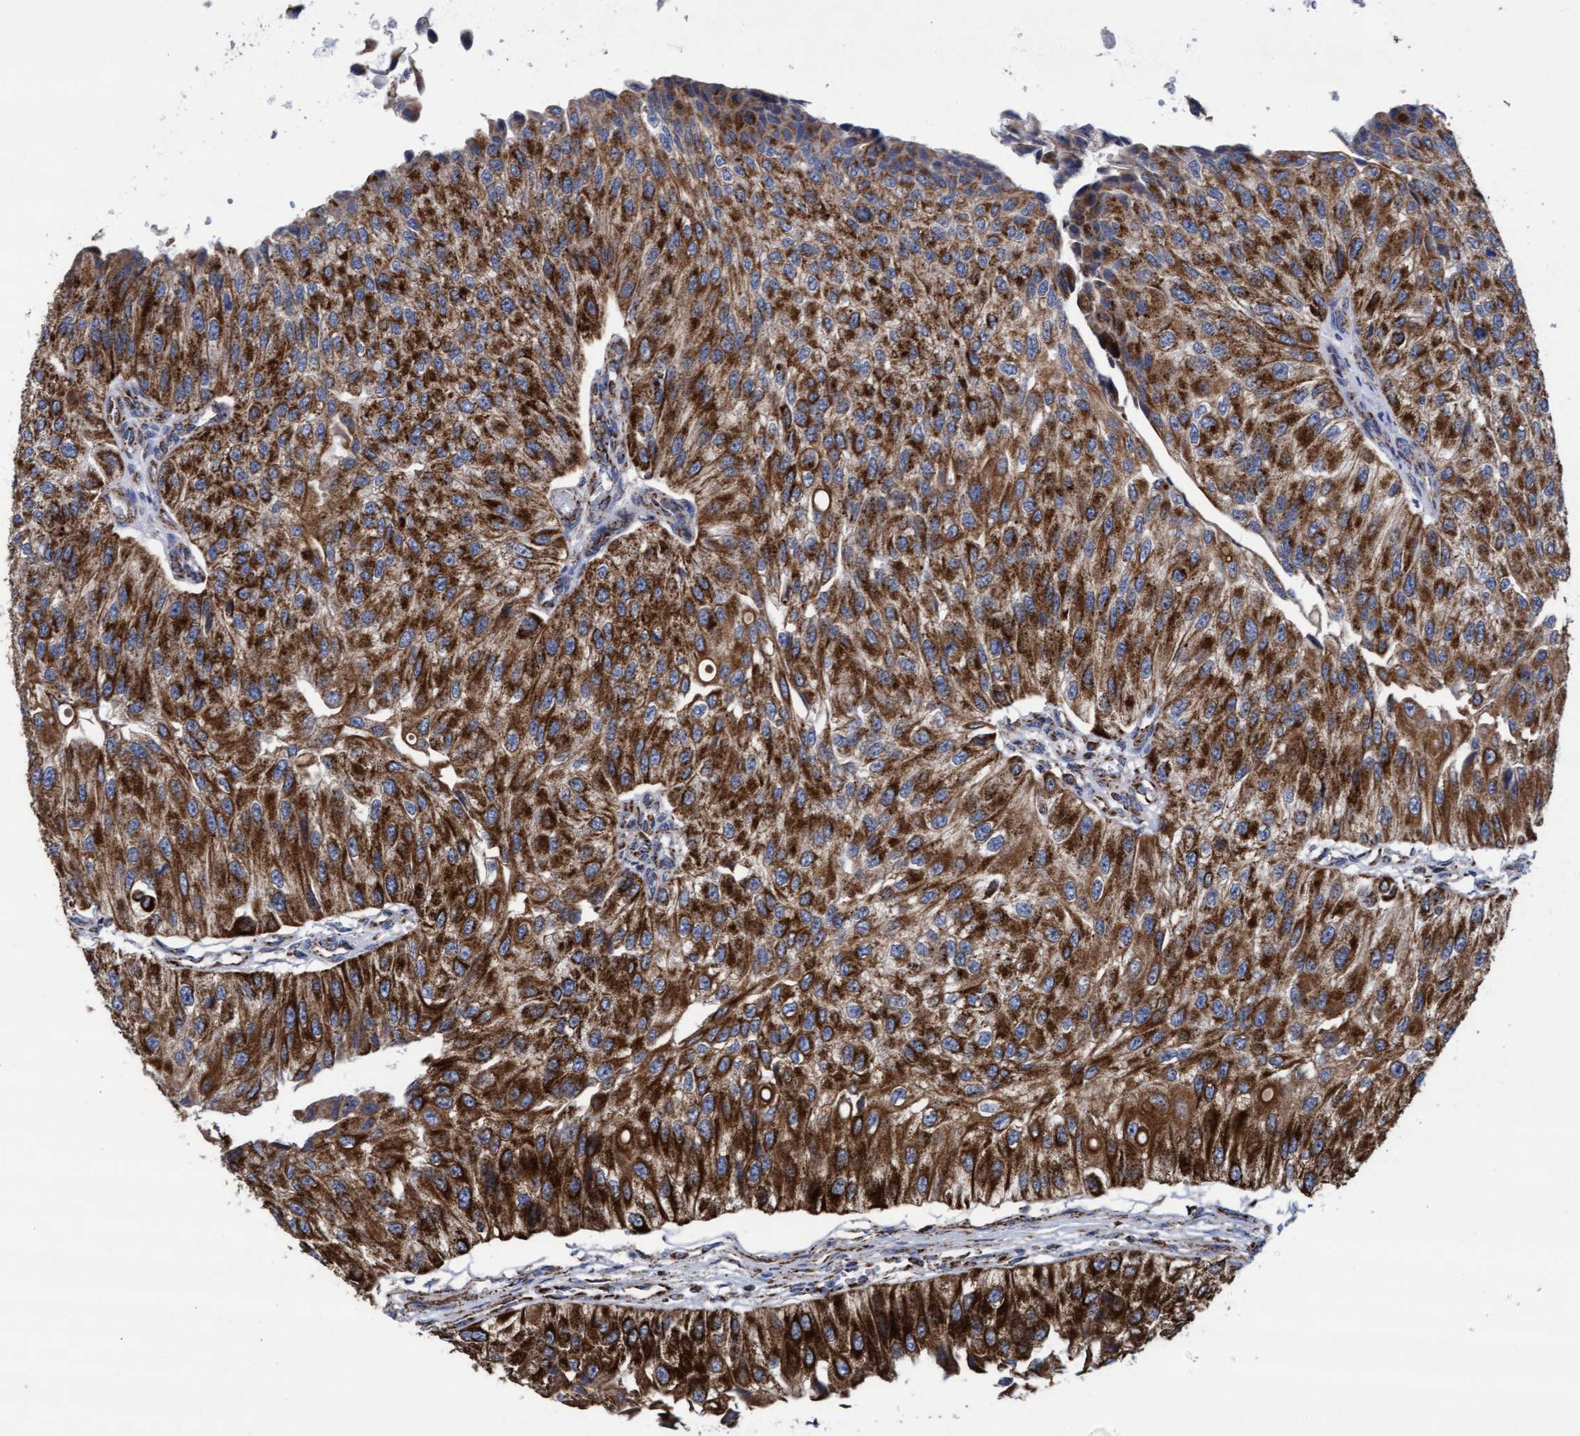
{"staining": {"intensity": "strong", "quantity": ">75%", "location": "cytoplasmic/membranous"}, "tissue": "urothelial cancer", "cell_type": "Tumor cells", "image_type": "cancer", "snomed": [{"axis": "morphology", "description": "Urothelial carcinoma, High grade"}, {"axis": "topography", "description": "Kidney"}, {"axis": "topography", "description": "Urinary bladder"}], "caption": "DAB immunohistochemical staining of urothelial cancer shows strong cytoplasmic/membranous protein expression in approximately >75% of tumor cells. (Brightfield microscopy of DAB IHC at high magnification).", "gene": "MRPL38", "patient": {"sex": "male", "age": 77}}